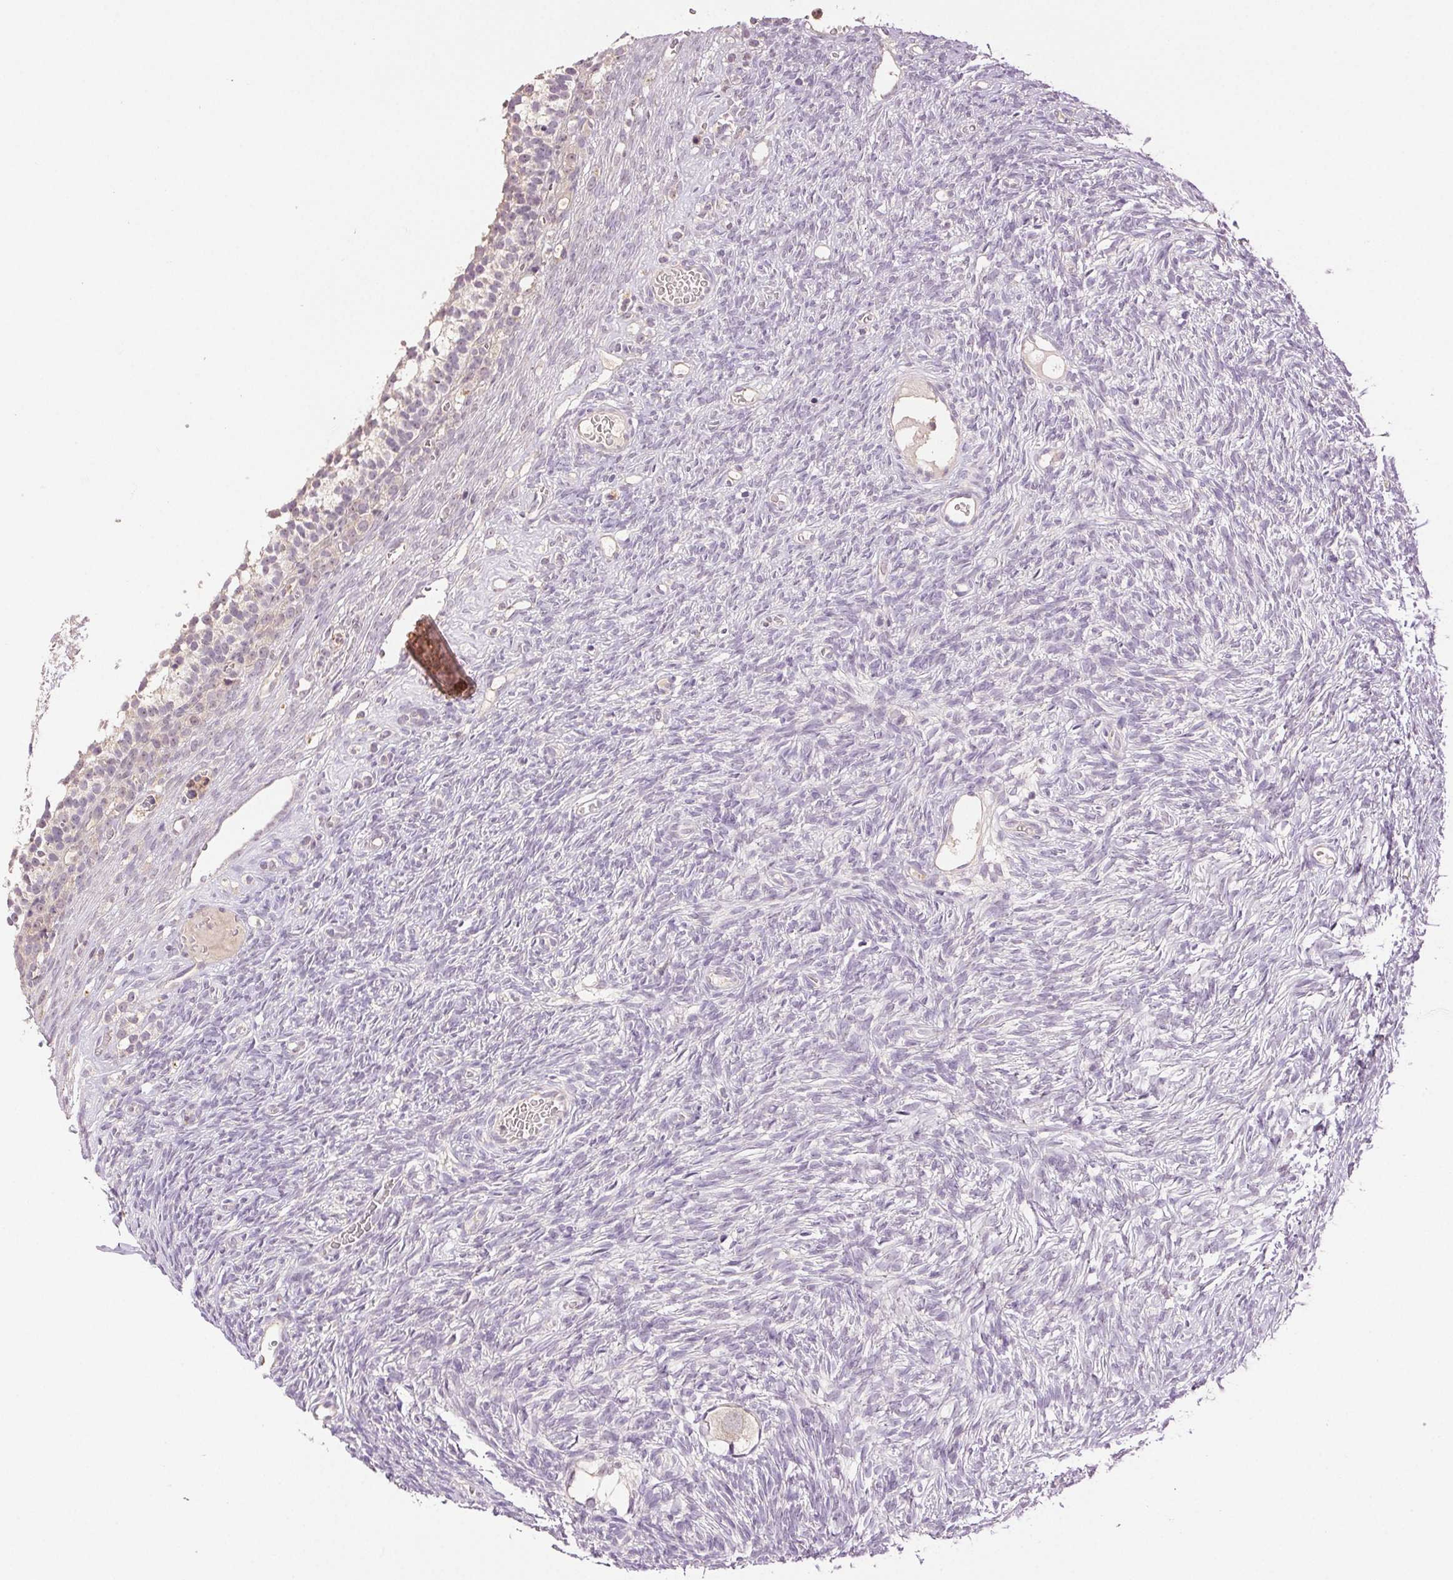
{"staining": {"intensity": "negative", "quantity": "none", "location": "none"}, "tissue": "ovary", "cell_type": "Follicle cells", "image_type": "normal", "snomed": [{"axis": "morphology", "description": "Normal tissue, NOS"}, {"axis": "topography", "description": "Ovary"}], "caption": "IHC micrograph of benign ovary: ovary stained with DAB (3,3'-diaminobenzidine) exhibits no significant protein expression in follicle cells.", "gene": "TMEM253", "patient": {"sex": "female", "age": 34}}